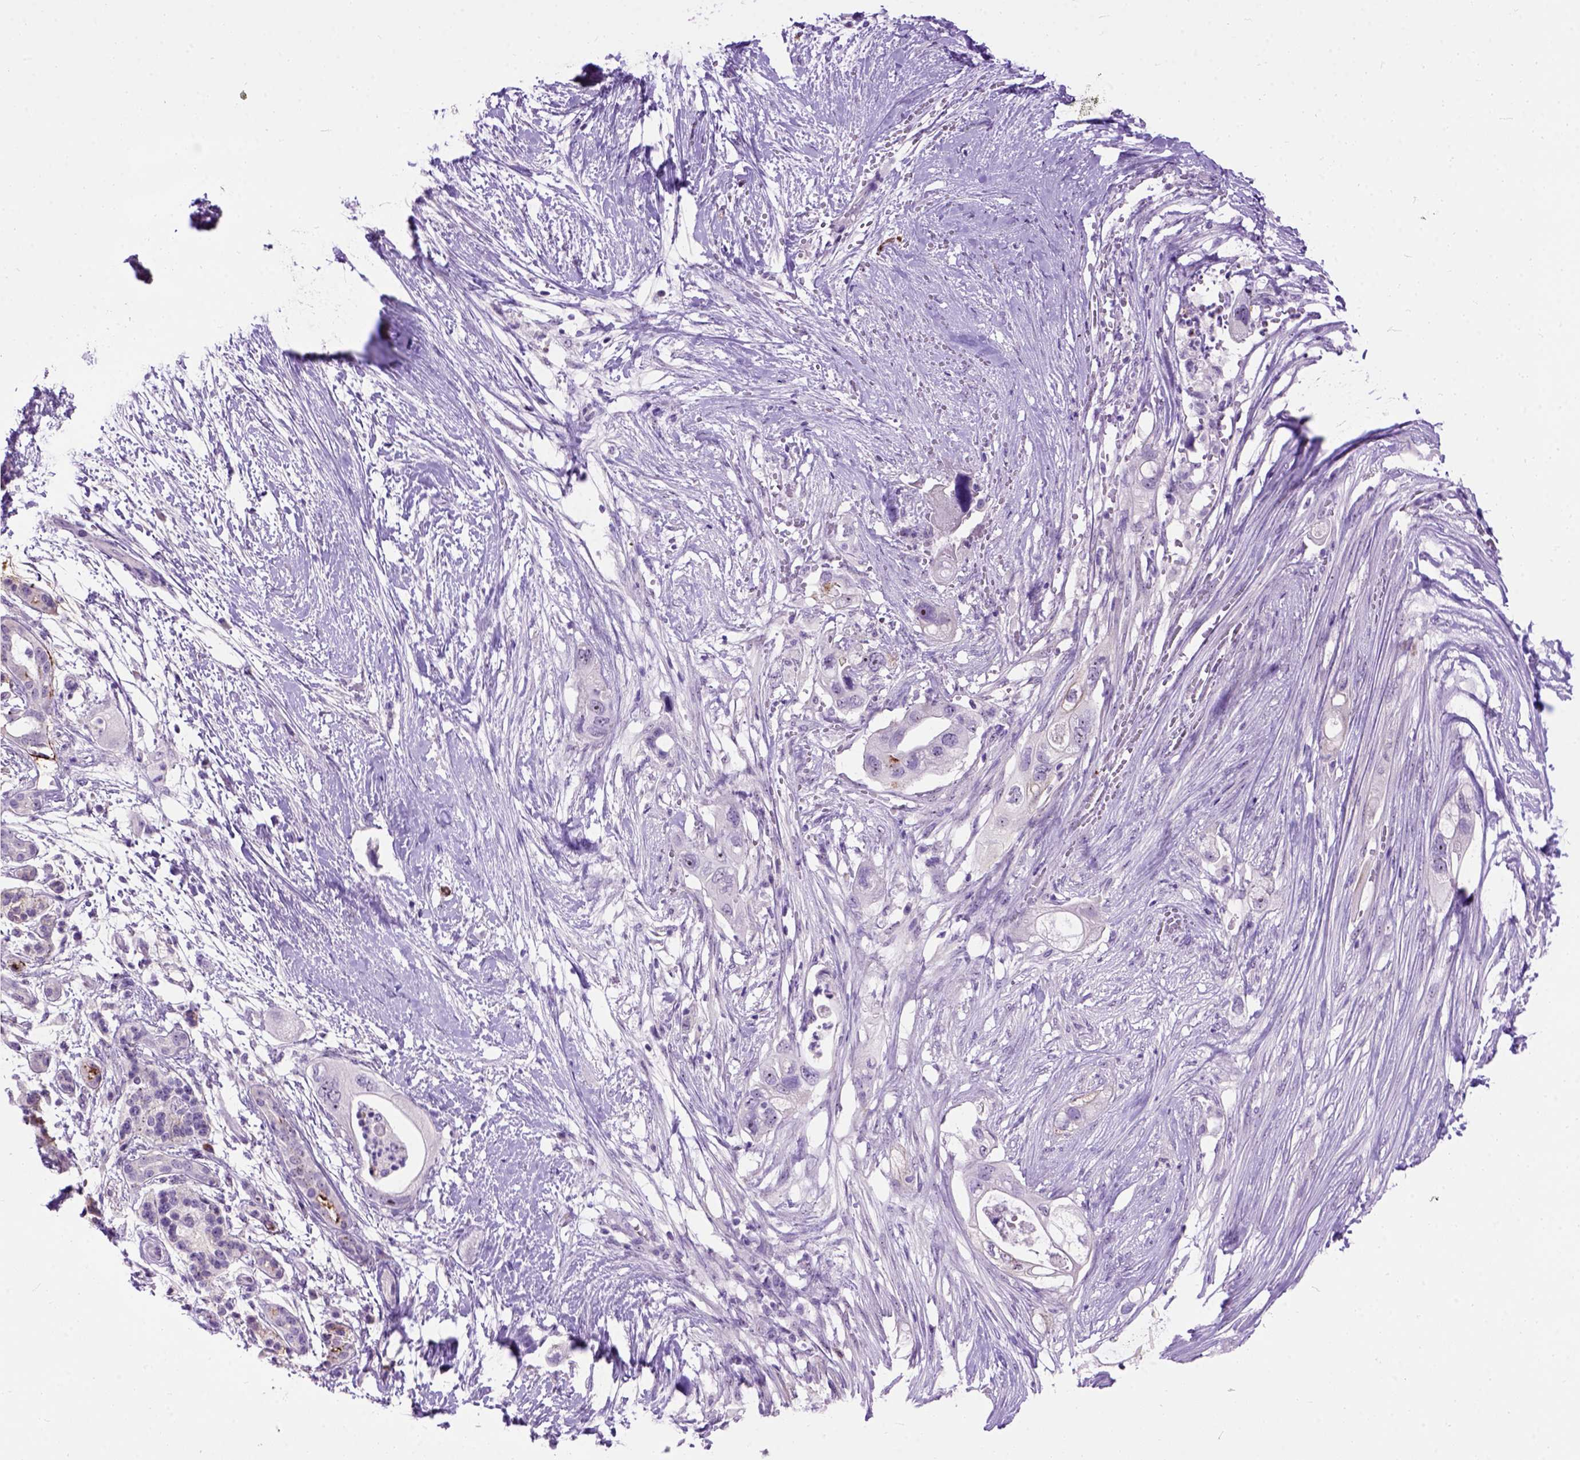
{"staining": {"intensity": "negative", "quantity": "none", "location": "none"}, "tissue": "pancreatic cancer", "cell_type": "Tumor cells", "image_type": "cancer", "snomed": [{"axis": "morphology", "description": "Adenocarcinoma, NOS"}, {"axis": "topography", "description": "Pancreas"}], "caption": "Tumor cells show no significant staining in pancreatic cancer (adenocarcinoma).", "gene": "MAPT", "patient": {"sex": "female", "age": 72}}